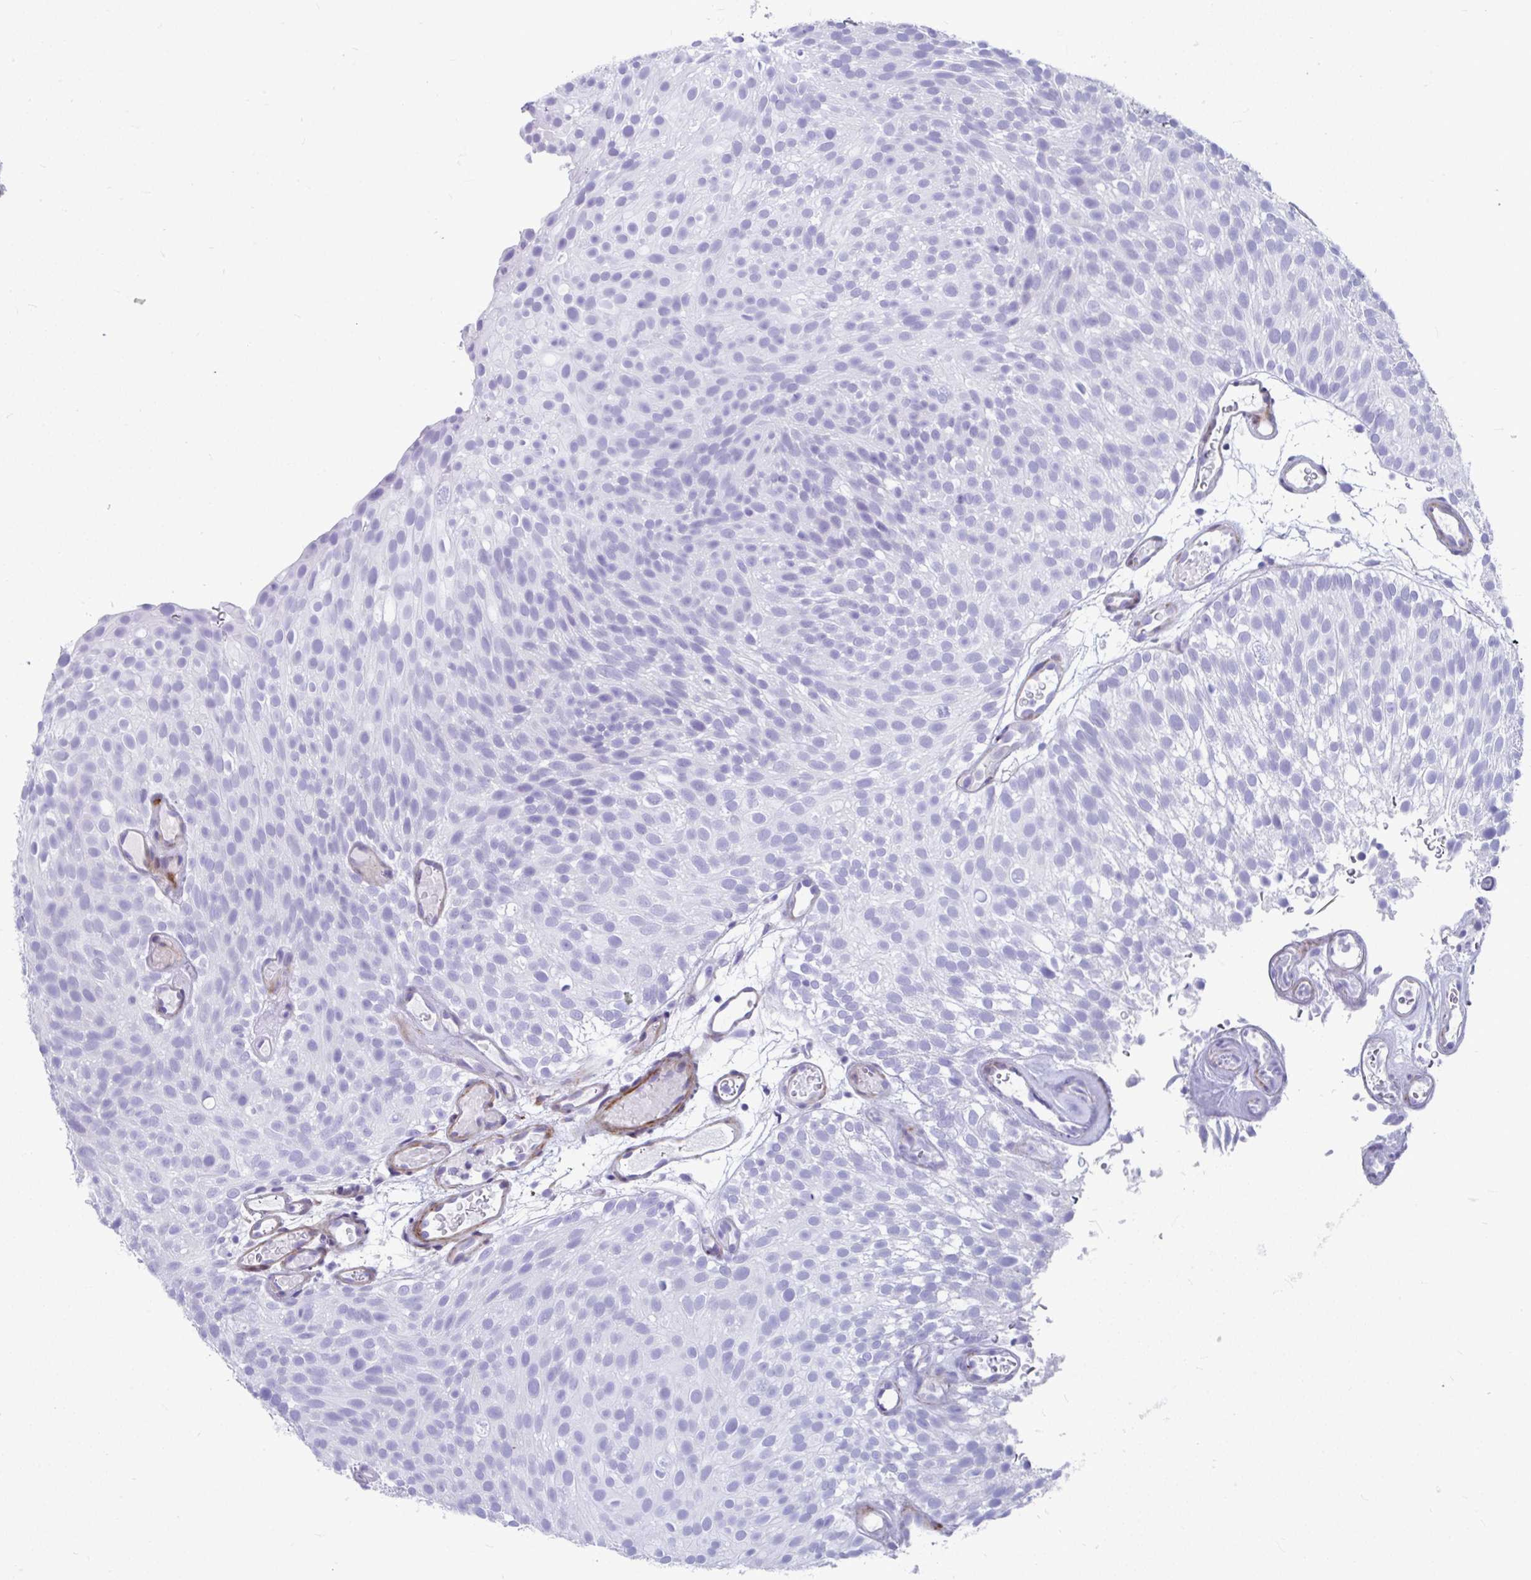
{"staining": {"intensity": "negative", "quantity": "none", "location": "none"}, "tissue": "urothelial cancer", "cell_type": "Tumor cells", "image_type": "cancer", "snomed": [{"axis": "morphology", "description": "Urothelial carcinoma, Low grade"}, {"axis": "topography", "description": "Urinary bladder"}], "caption": "Tumor cells are negative for brown protein staining in urothelial cancer.", "gene": "GRXCR2", "patient": {"sex": "male", "age": 78}}